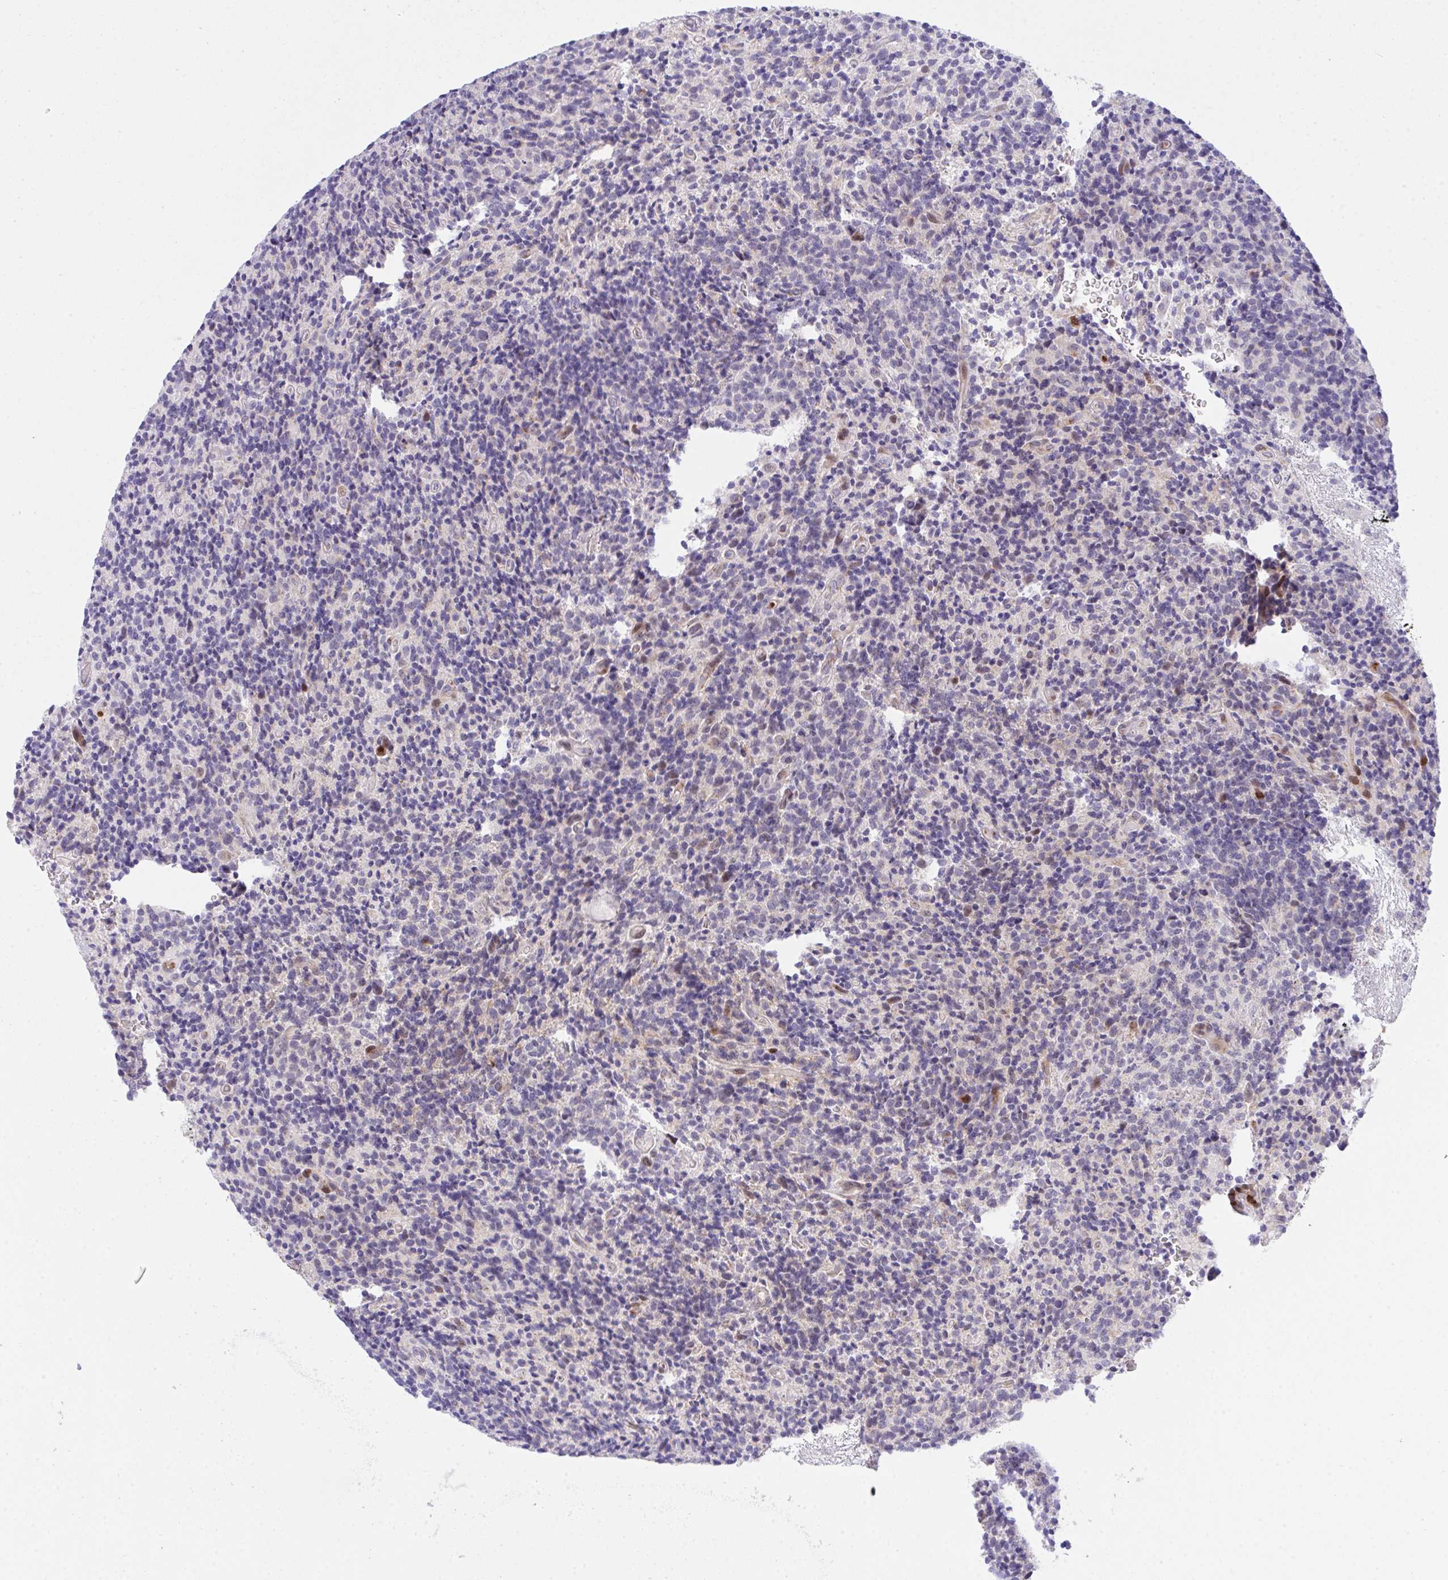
{"staining": {"intensity": "negative", "quantity": "none", "location": "none"}, "tissue": "glioma", "cell_type": "Tumor cells", "image_type": "cancer", "snomed": [{"axis": "morphology", "description": "Glioma, malignant, High grade"}, {"axis": "topography", "description": "Brain"}], "caption": "Histopathology image shows no protein staining in tumor cells of glioma tissue. (Immunohistochemistry, brightfield microscopy, high magnification).", "gene": "ZNF554", "patient": {"sex": "male", "age": 76}}